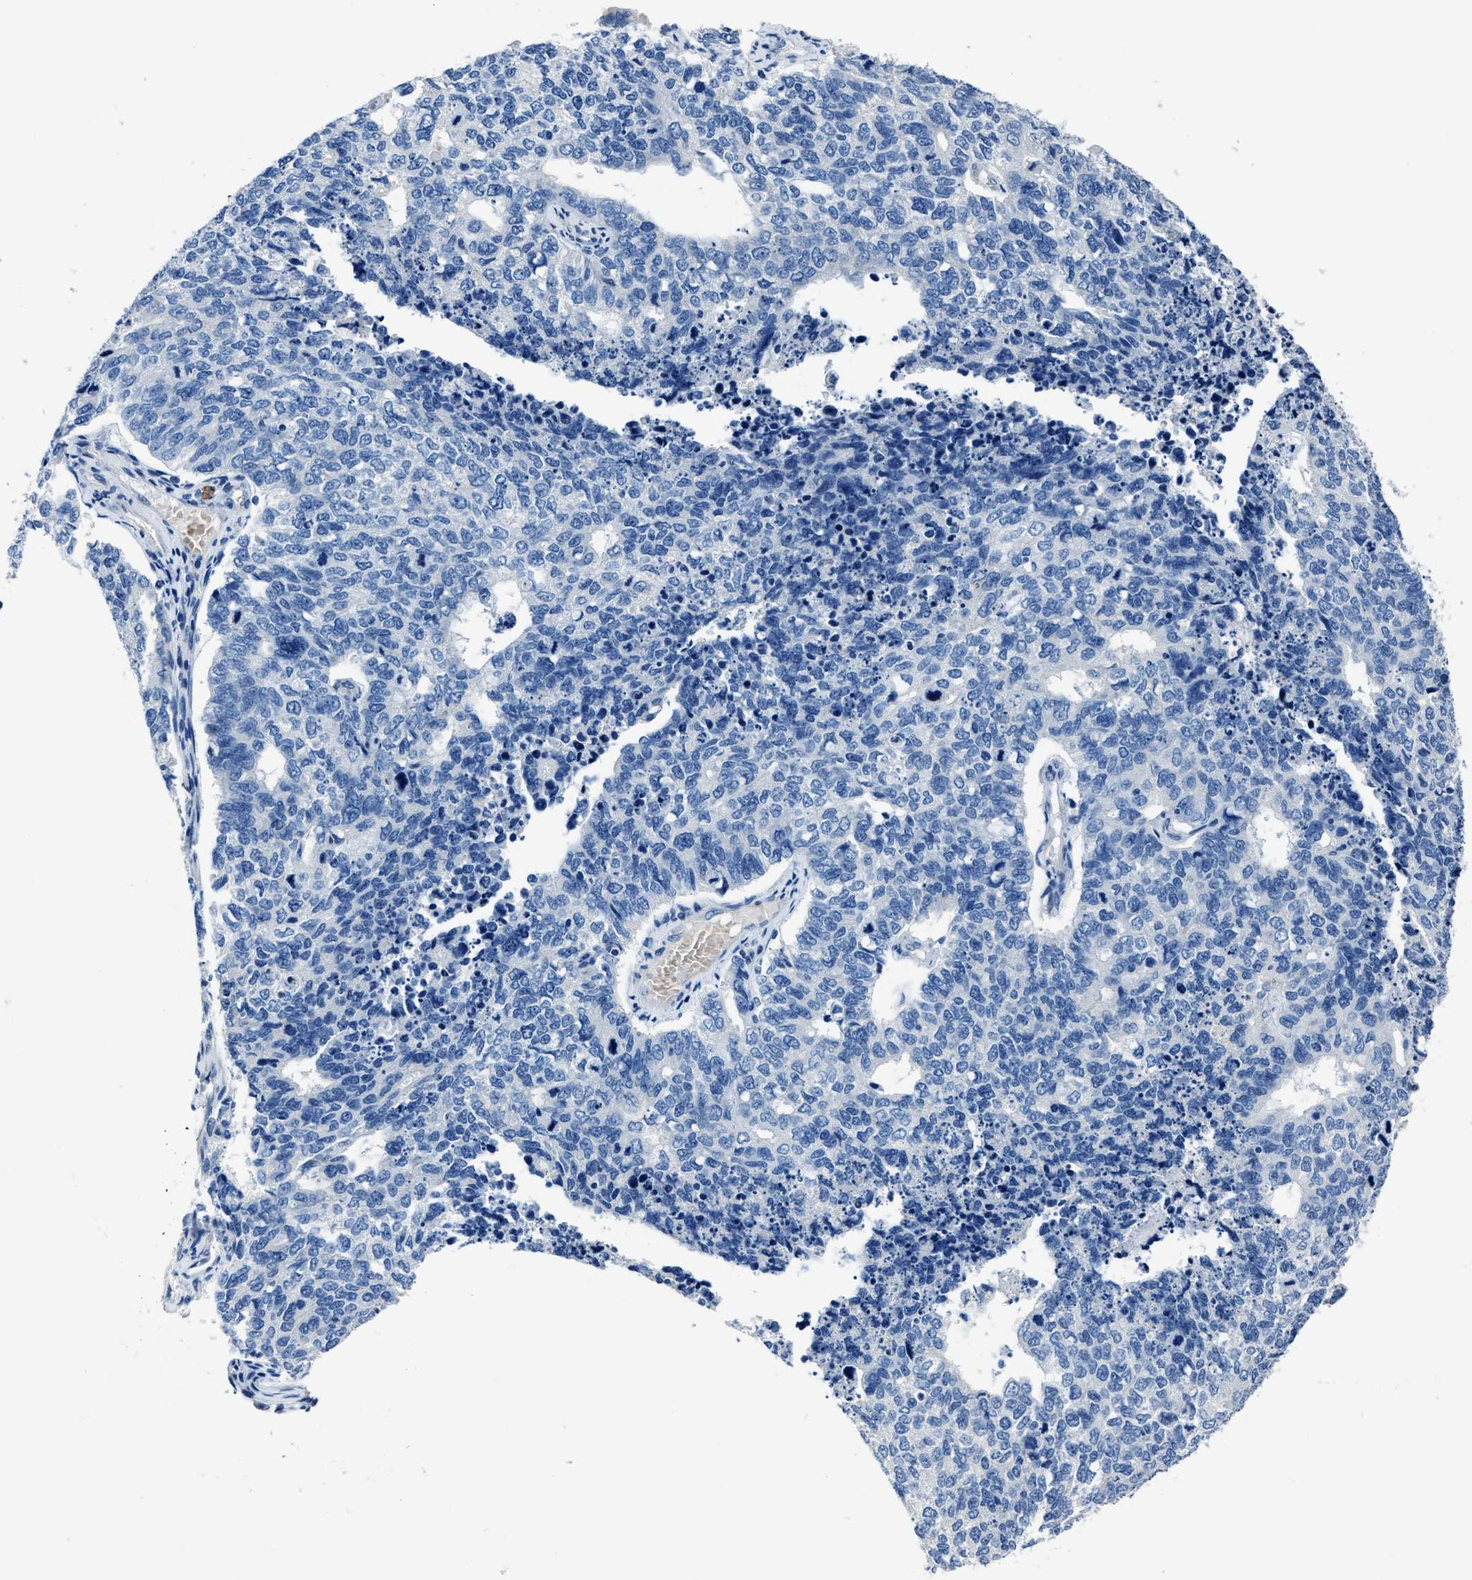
{"staining": {"intensity": "negative", "quantity": "none", "location": "none"}, "tissue": "cervical cancer", "cell_type": "Tumor cells", "image_type": "cancer", "snomed": [{"axis": "morphology", "description": "Squamous cell carcinoma, NOS"}, {"axis": "topography", "description": "Cervix"}], "caption": "This micrograph is of cervical cancer (squamous cell carcinoma) stained with immunohistochemistry to label a protein in brown with the nuclei are counter-stained blue. There is no staining in tumor cells.", "gene": "NACAD", "patient": {"sex": "female", "age": 63}}